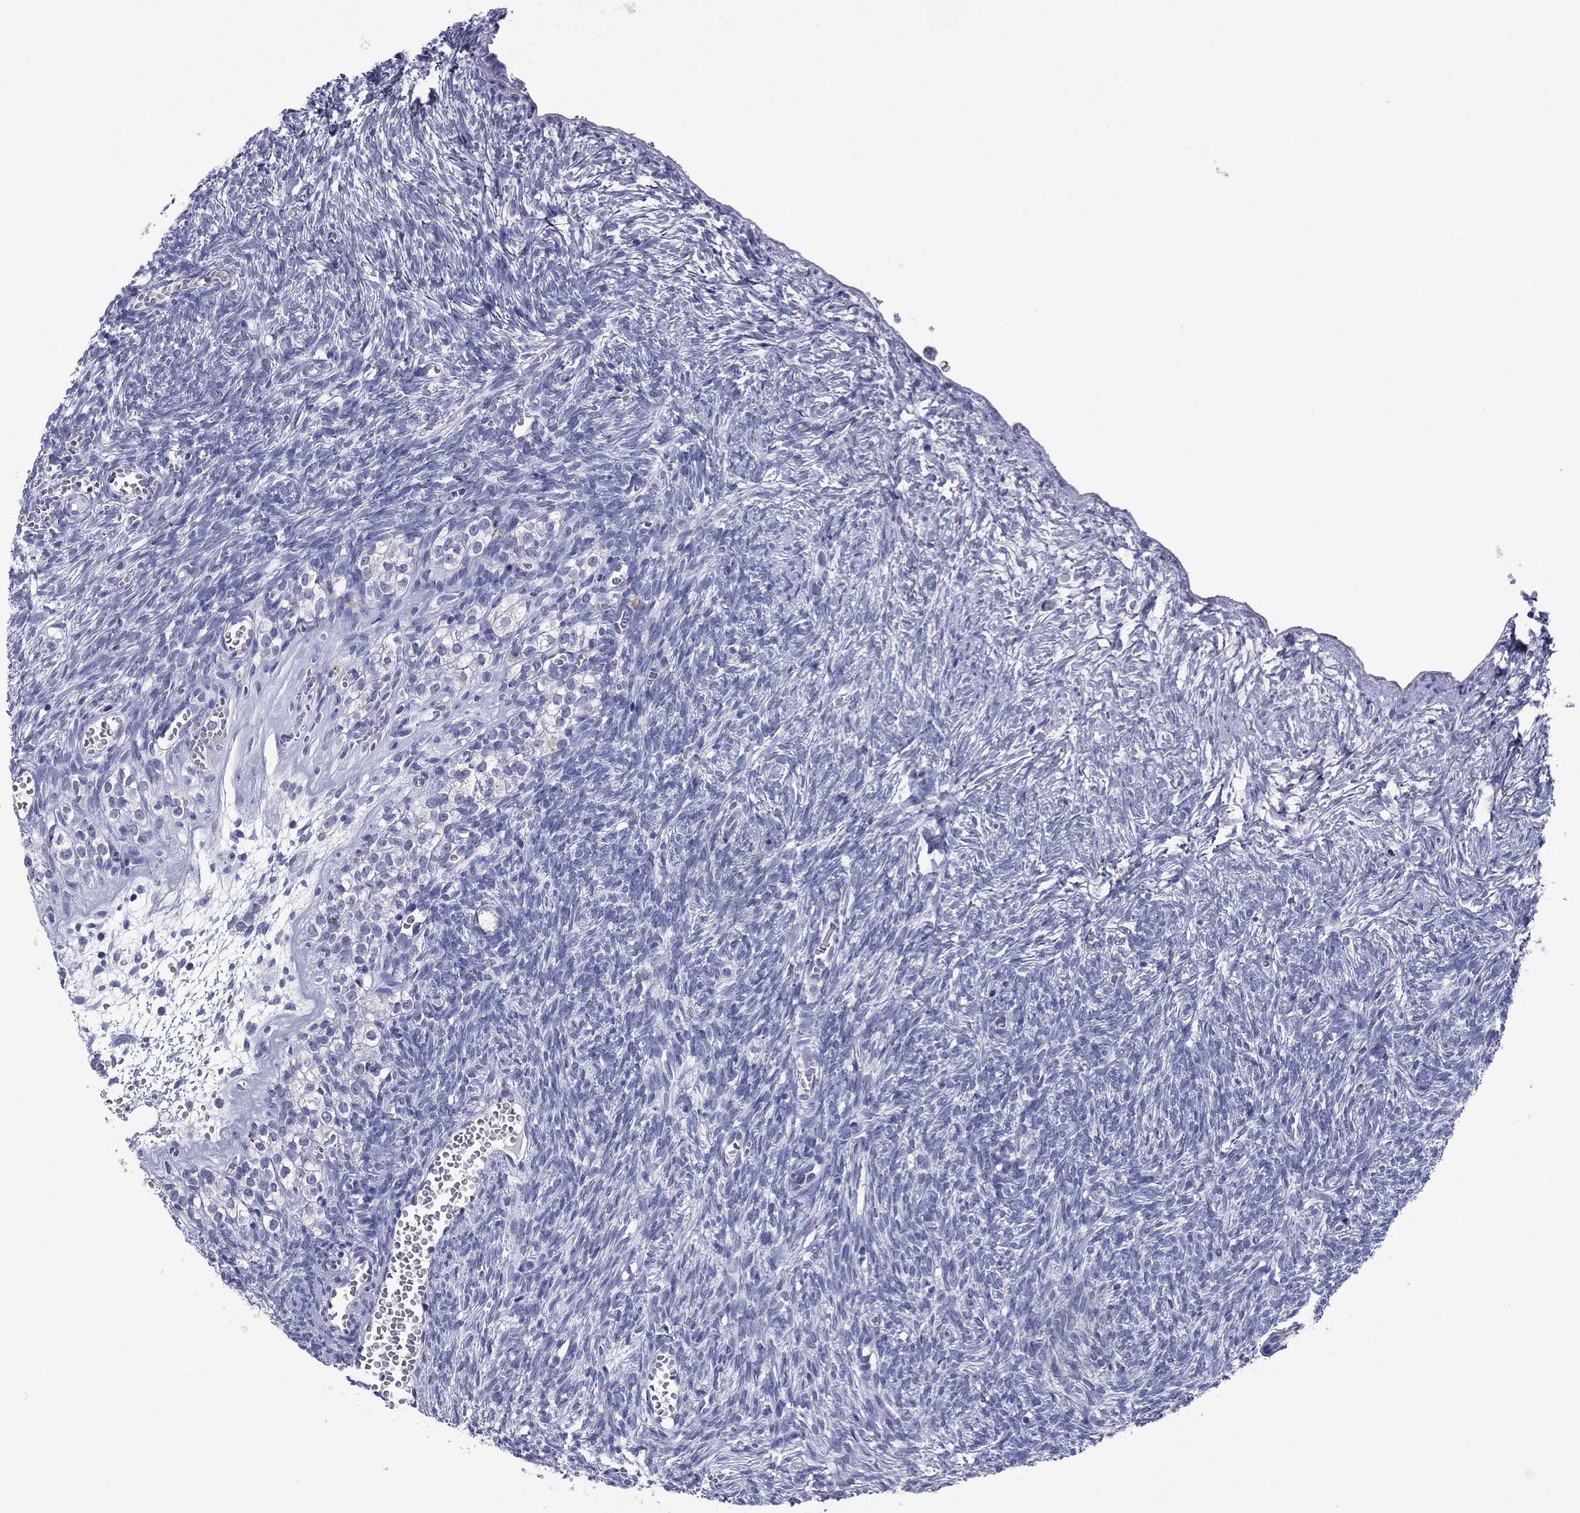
{"staining": {"intensity": "negative", "quantity": "none", "location": "none"}, "tissue": "ovary", "cell_type": "Follicle cells", "image_type": "normal", "snomed": [{"axis": "morphology", "description": "Normal tissue, NOS"}, {"axis": "topography", "description": "Ovary"}], "caption": "Immunohistochemical staining of unremarkable ovary shows no significant positivity in follicle cells.", "gene": "TCFL5", "patient": {"sex": "female", "age": 43}}